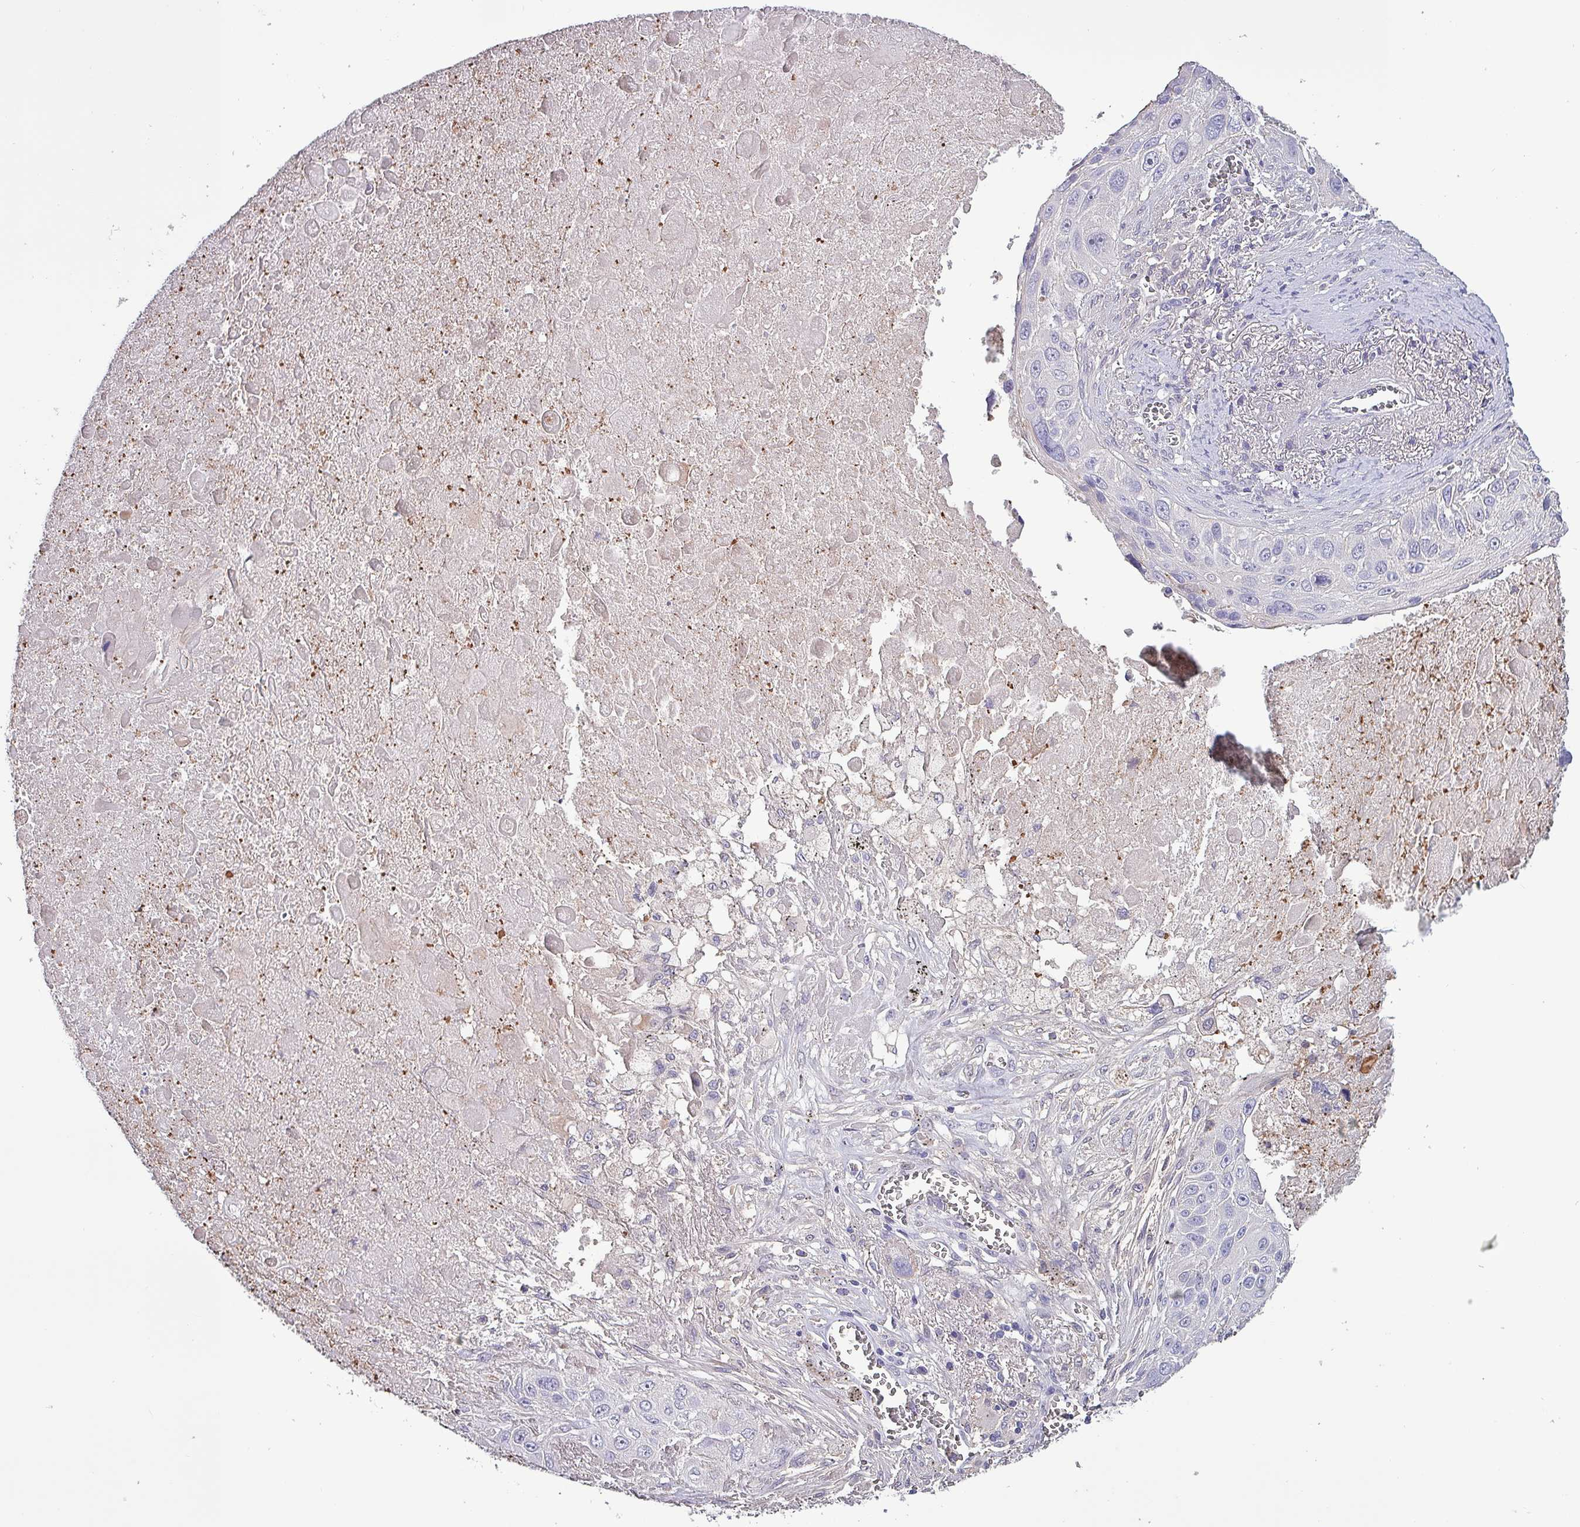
{"staining": {"intensity": "negative", "quantity": "none", "location": "none"}, "tissue": "lung cancer", "cell_type": "Tumor cells", "image_type": "cancer", "snomed": [{"axis": "morphology", "description": "Squamous cell carcinoma, NOS"}, {"axis": "topography", "description": "Lung"}], "caption": "Protein analysis of squamous cell carcinoma (lung) shows no significant positivity in tumor cells.", "gene": "HTRA4", "patient": {"sex": "male", "age": 66}}